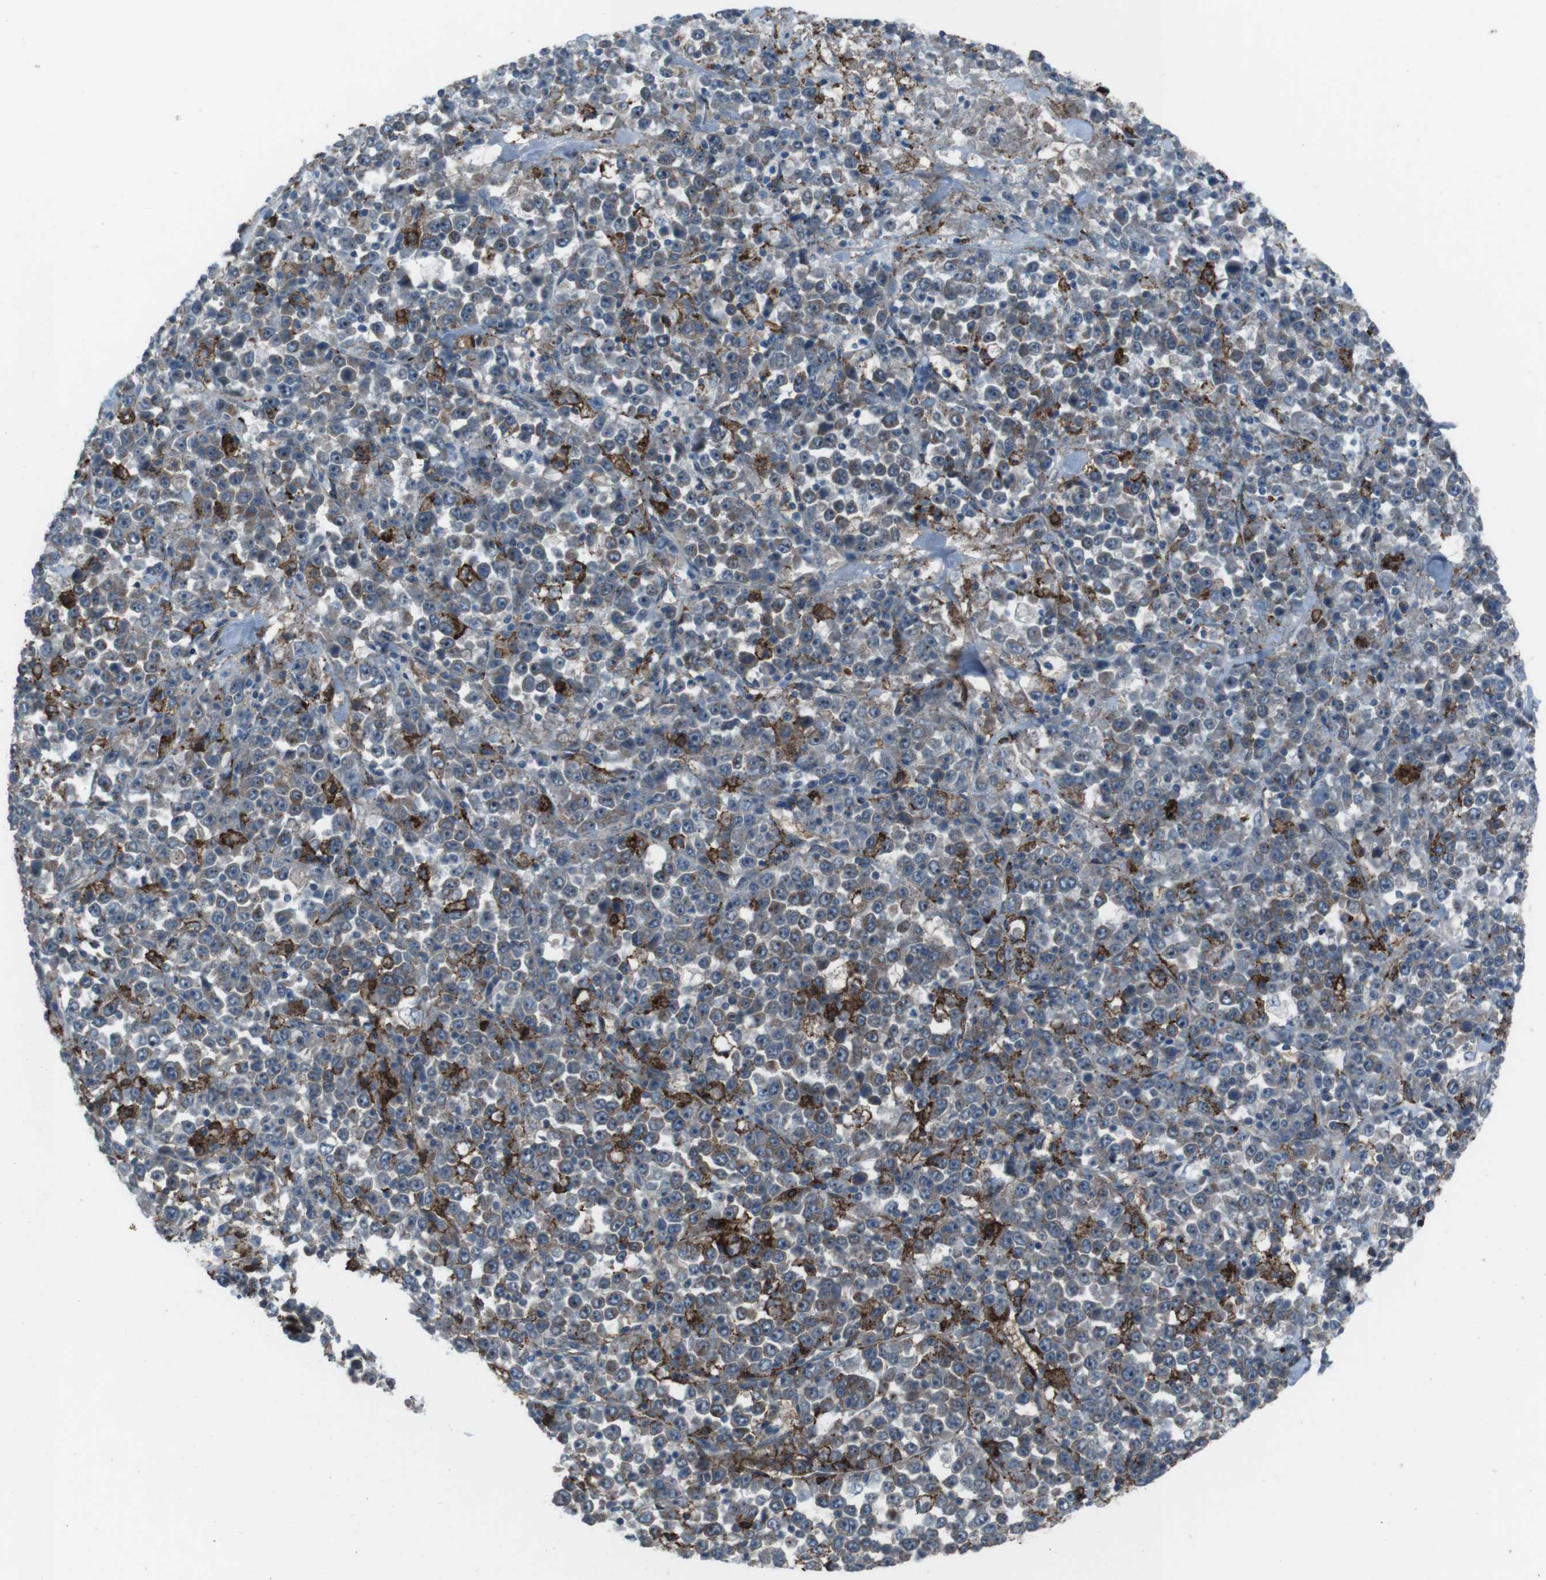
{"staining": {"intensity": "strong", "quantity": "<25%", "location": "cytoplasmic/membranous"}, "tissue": "stomach cancer", "cell_type": "Tumor cells", "image_type": "cancer", "snomed": [{"axis": "morphology", "description": "Normal tissue, NOS"}, {"axis": "morphology", "description": "Adenocarcinoma, NOS"}, {"axis": "topography", "description": "Stomach, upper"}, {"axis": "topography", "description": "Stomach"}], "caption": "This photomicrograph demonstrates adenocarcinoma (stomach) stained with IHC to label a protein in brown. The cytoplasmic/membranous of tumor cells show strong positivity for the protein. Nuclei are counter-stained blue.", "gene": "GDF10", "patient": {"sex": "male", "age": 59}}